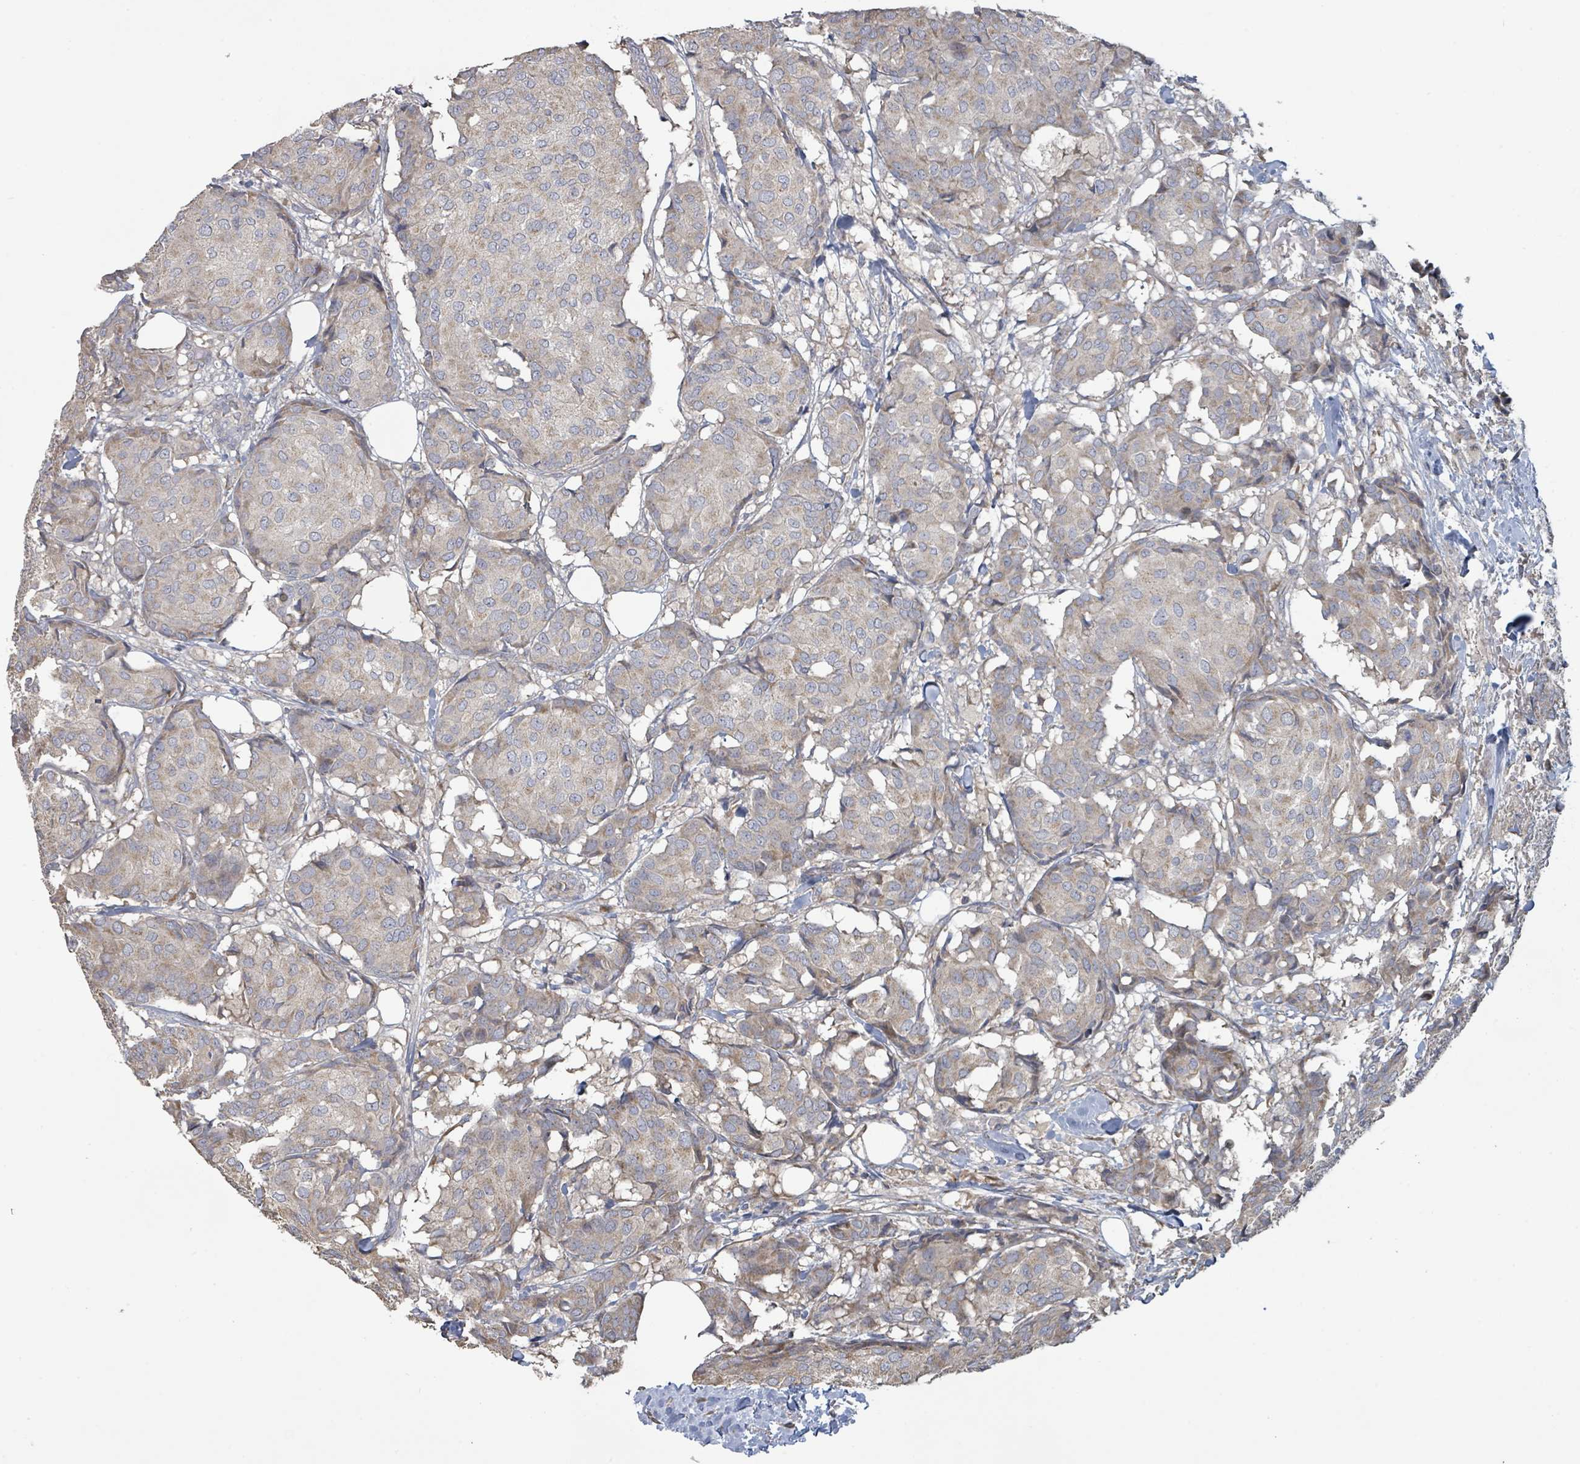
{"staining": {"intensity": "weak", "quantity": "<25%", "location": "cytoplasmic/membranous"}, "tissue": "breast cancer", "cell_type": "Tumor cells", "image_type": "cancer", "snomed": [{"axis": "morphology", "description": "Duct carcinoma"}, {"axis": "topography", "description": "Breast"}], "caption": "A micrograph of breast cancer (intraductal carcinoma) stained for a protein reveals no brown staining in tumor cells. (Stains: DAB immunohistochemistry with hematoxylin counter stain, Microscopy: brightfield microscopy at high magnification).", "gene": "KCNS2", "patient": {"sex": "female", "age": 75}}